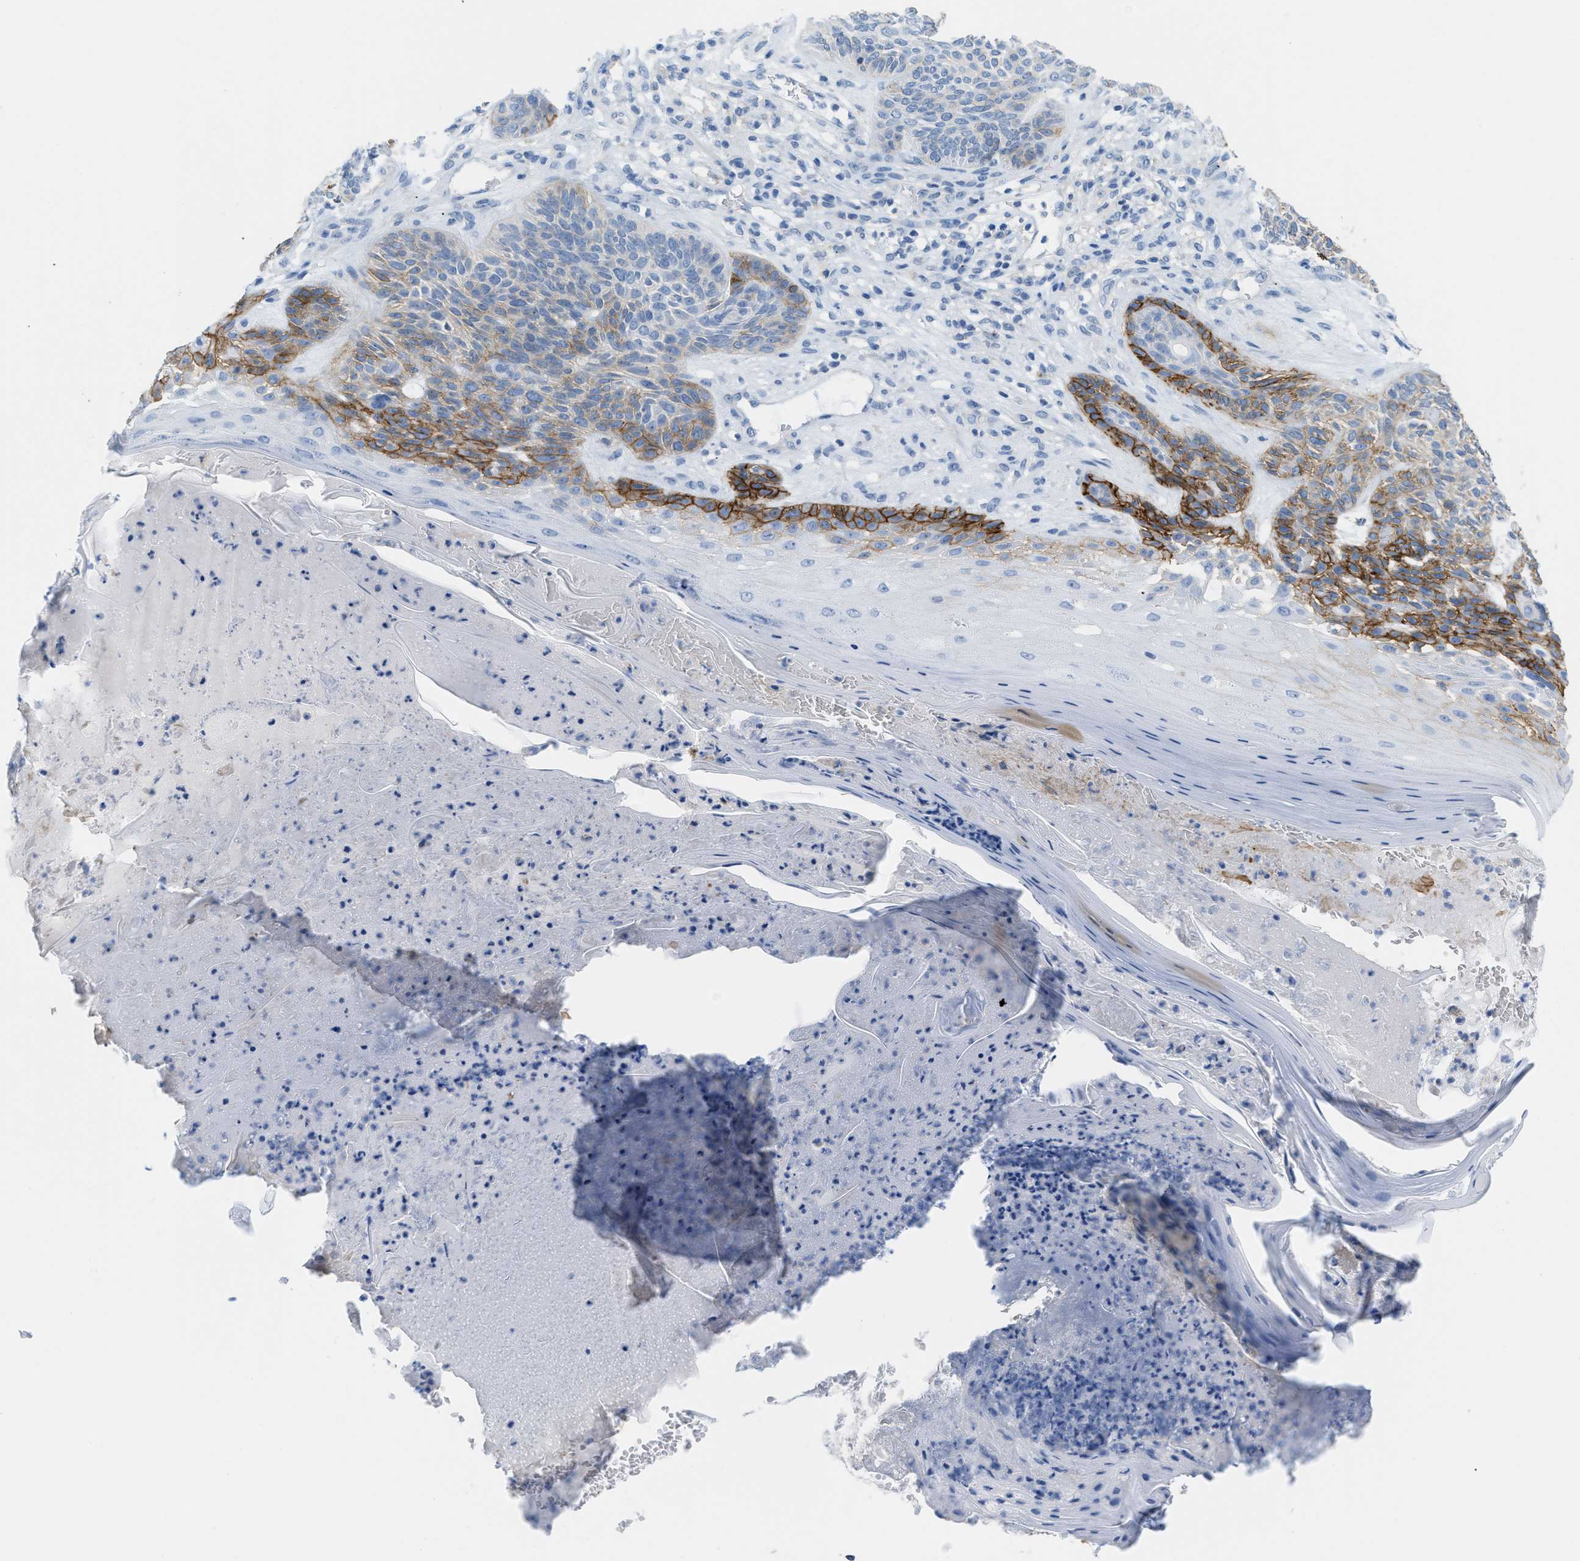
{"staining": {"intensity": "strong", "quantity": "<25%", "location": "cytoplasmic/membranous"}, "tissue": "skin cancer", "cell_type": "Tumor cells", "image_type": "cancer", "snomed": [{"axis": "morphology", "description": "Basal cell carcinoma"}, {"axis": "topography", "description": "Skin"}], "caption": "Strong cytoplasmic/membranous staining is identified in about <25% of tumor cells in basal cell carcinoma (skin).", "gene": "SLC3A2", "patient": {"sex": "male", "age": 55}}